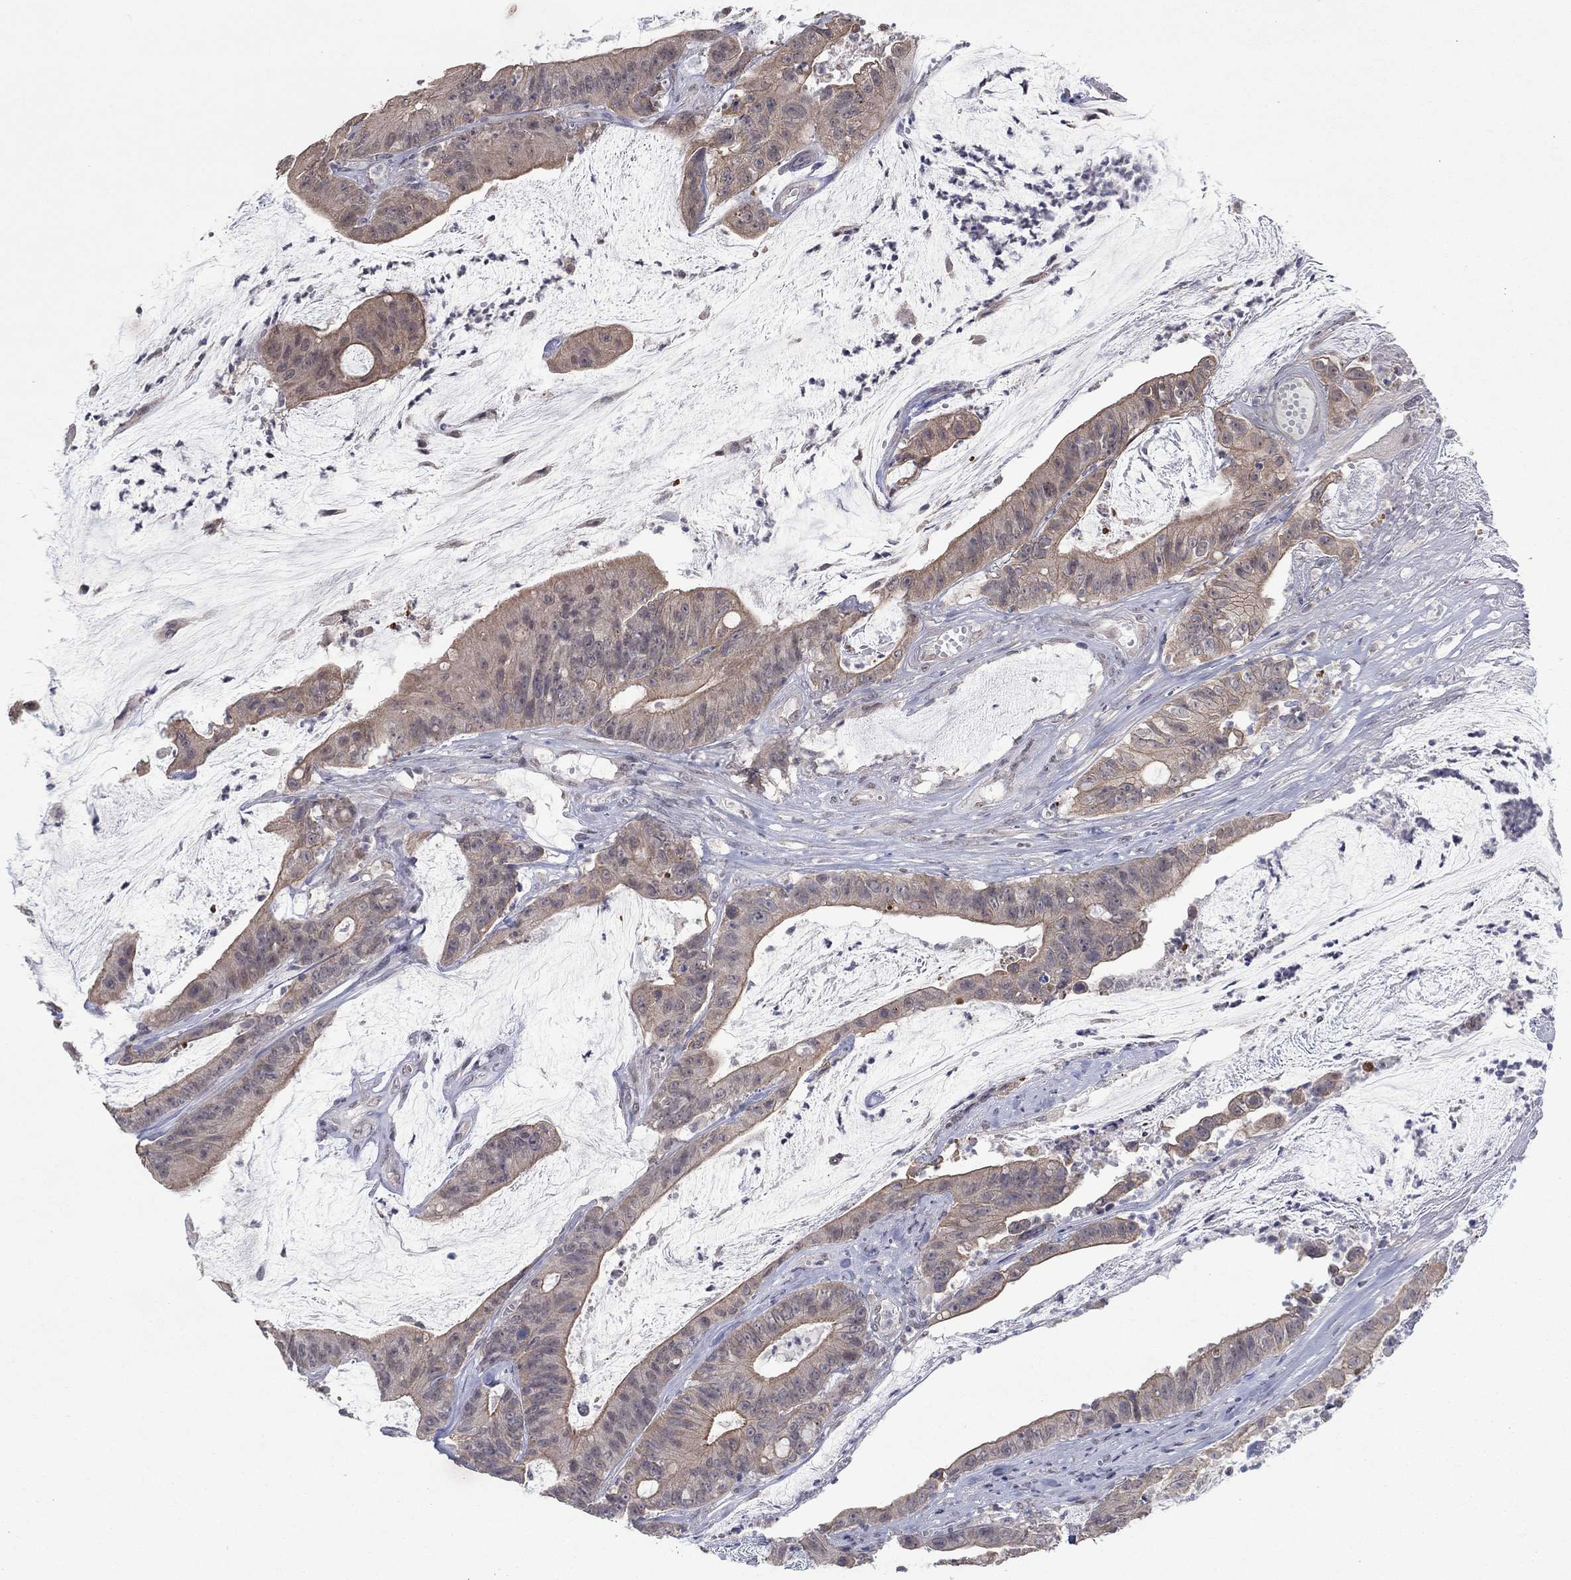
{"staining": {"intensity": "moderate", "quantity": "<25%", "location": "cytoplasmic/membranous"}, "tissue": "colorectal cancer", "cell_type": "Tumor cells", "image_type": "cancer", "snomed": [{"axis": "morphology", "description": "Adenocarcinoma, NOS"}, {"axis": "topography", "description": "Colon"}], "caption": "DAB (3,3'-diaminobenzidine) immunohistochemical staining of human adenocarcinoma (colorectal) demonstrates moderate cytoplasmic/membranous protein staining in approximately <25% of tumor cells. The staining was performed using DAB to visualize the protein expression in brown, while the nuclei were stained in blue with hematoxylin (Magnification: 20x).", "gene": "SLC22A2", "patient": {"sex": "female", "age": 69}}